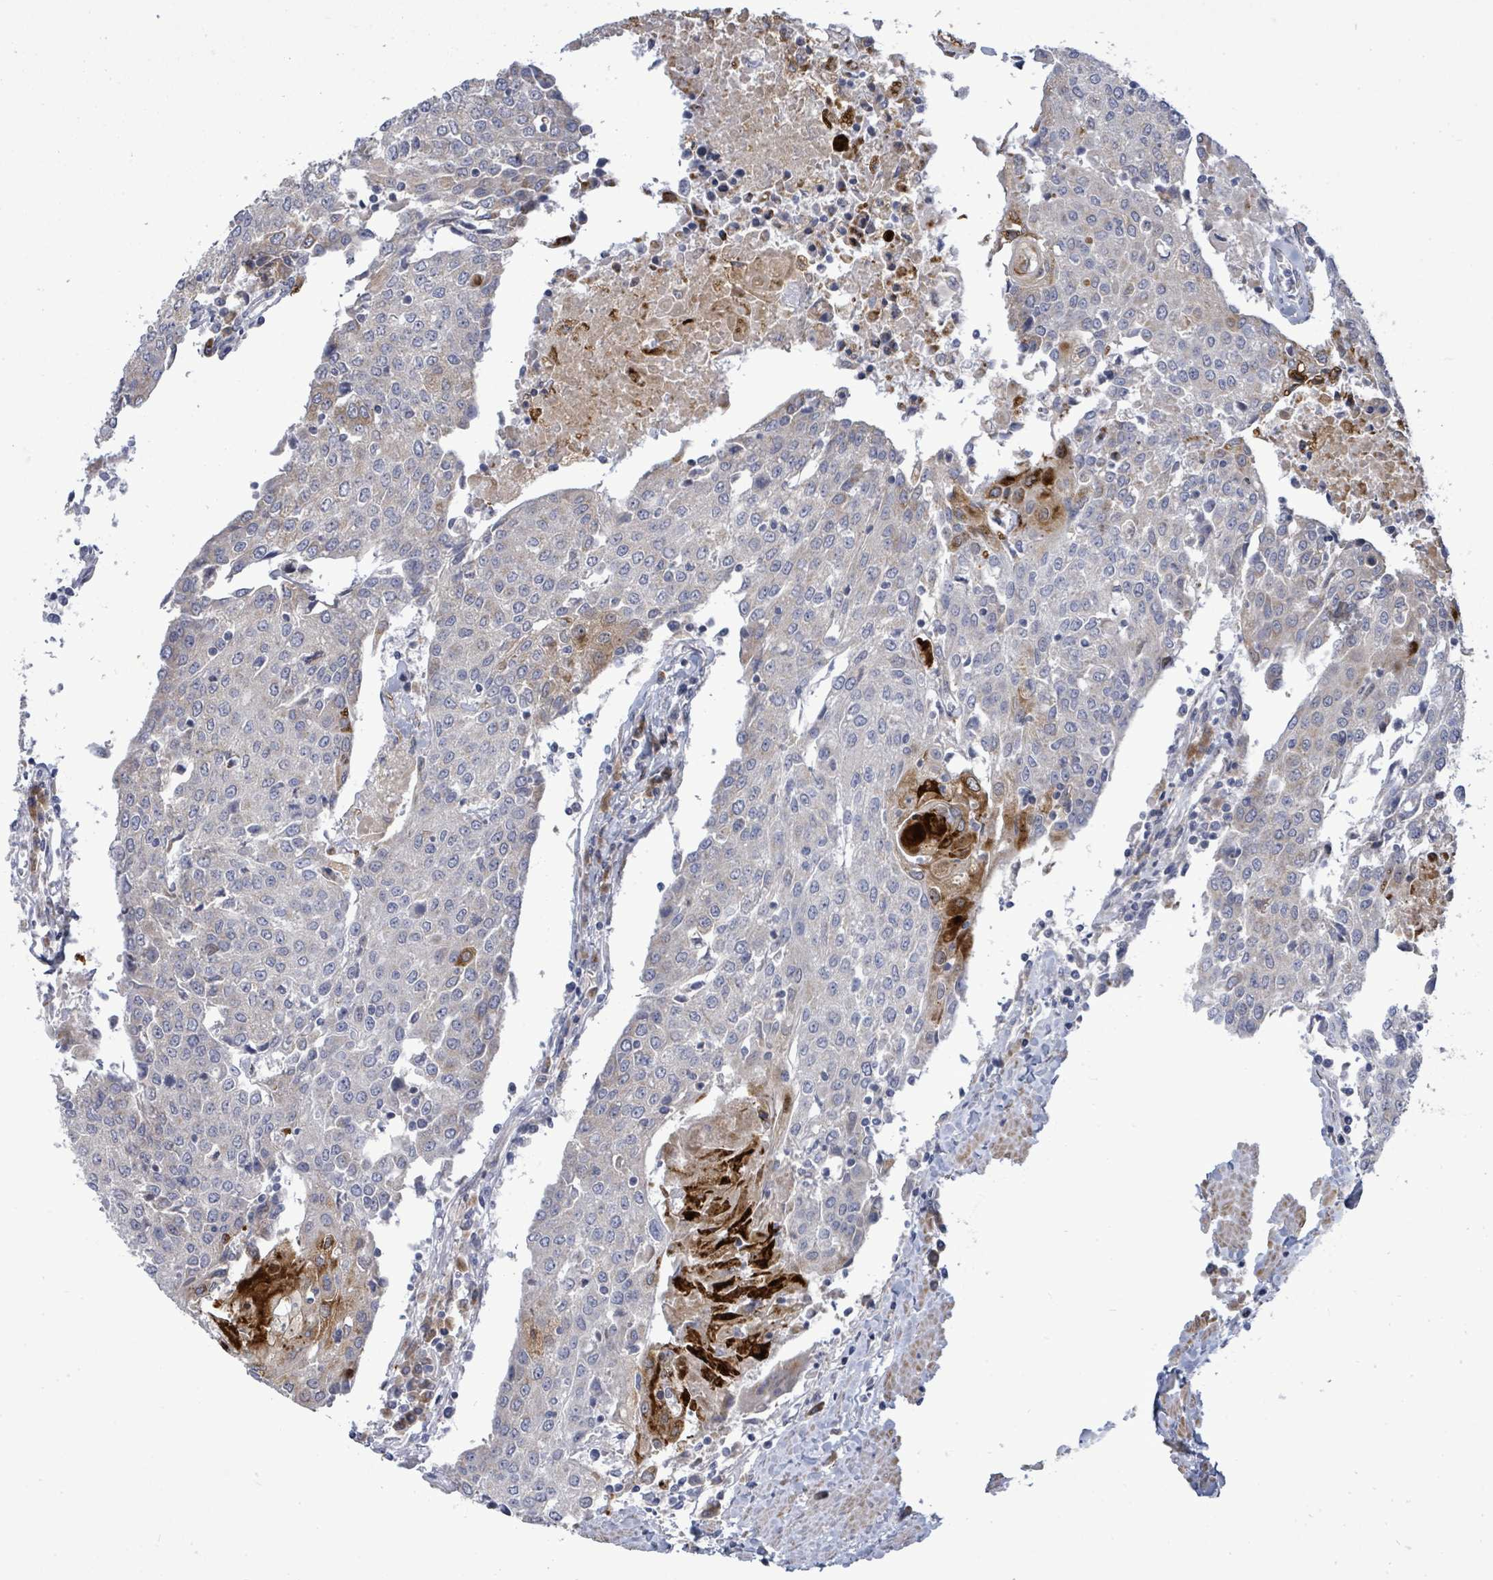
{"staining": {"intensity": "moderate", "quantity": "<25%", "location": "cytoplasmic/membranous"}, "tissue": "urothelial cancer", "cell_type": "Tumor cells", "image_type": "cancer", "snomed": [{"axis": "morphology", "description": "Urothelial carcinoma, High grade"}, {"axis": "topography", "description": "Urinary bladder"}], "caption": "A histopathology image of human urothelial carcinoma (high-grade) stained for a protein shows moderate cytoplasmic/membranous brown staining in tumor cells.", "gene": "SAR1A", "patient": {"sex": "female", "age": 85}}